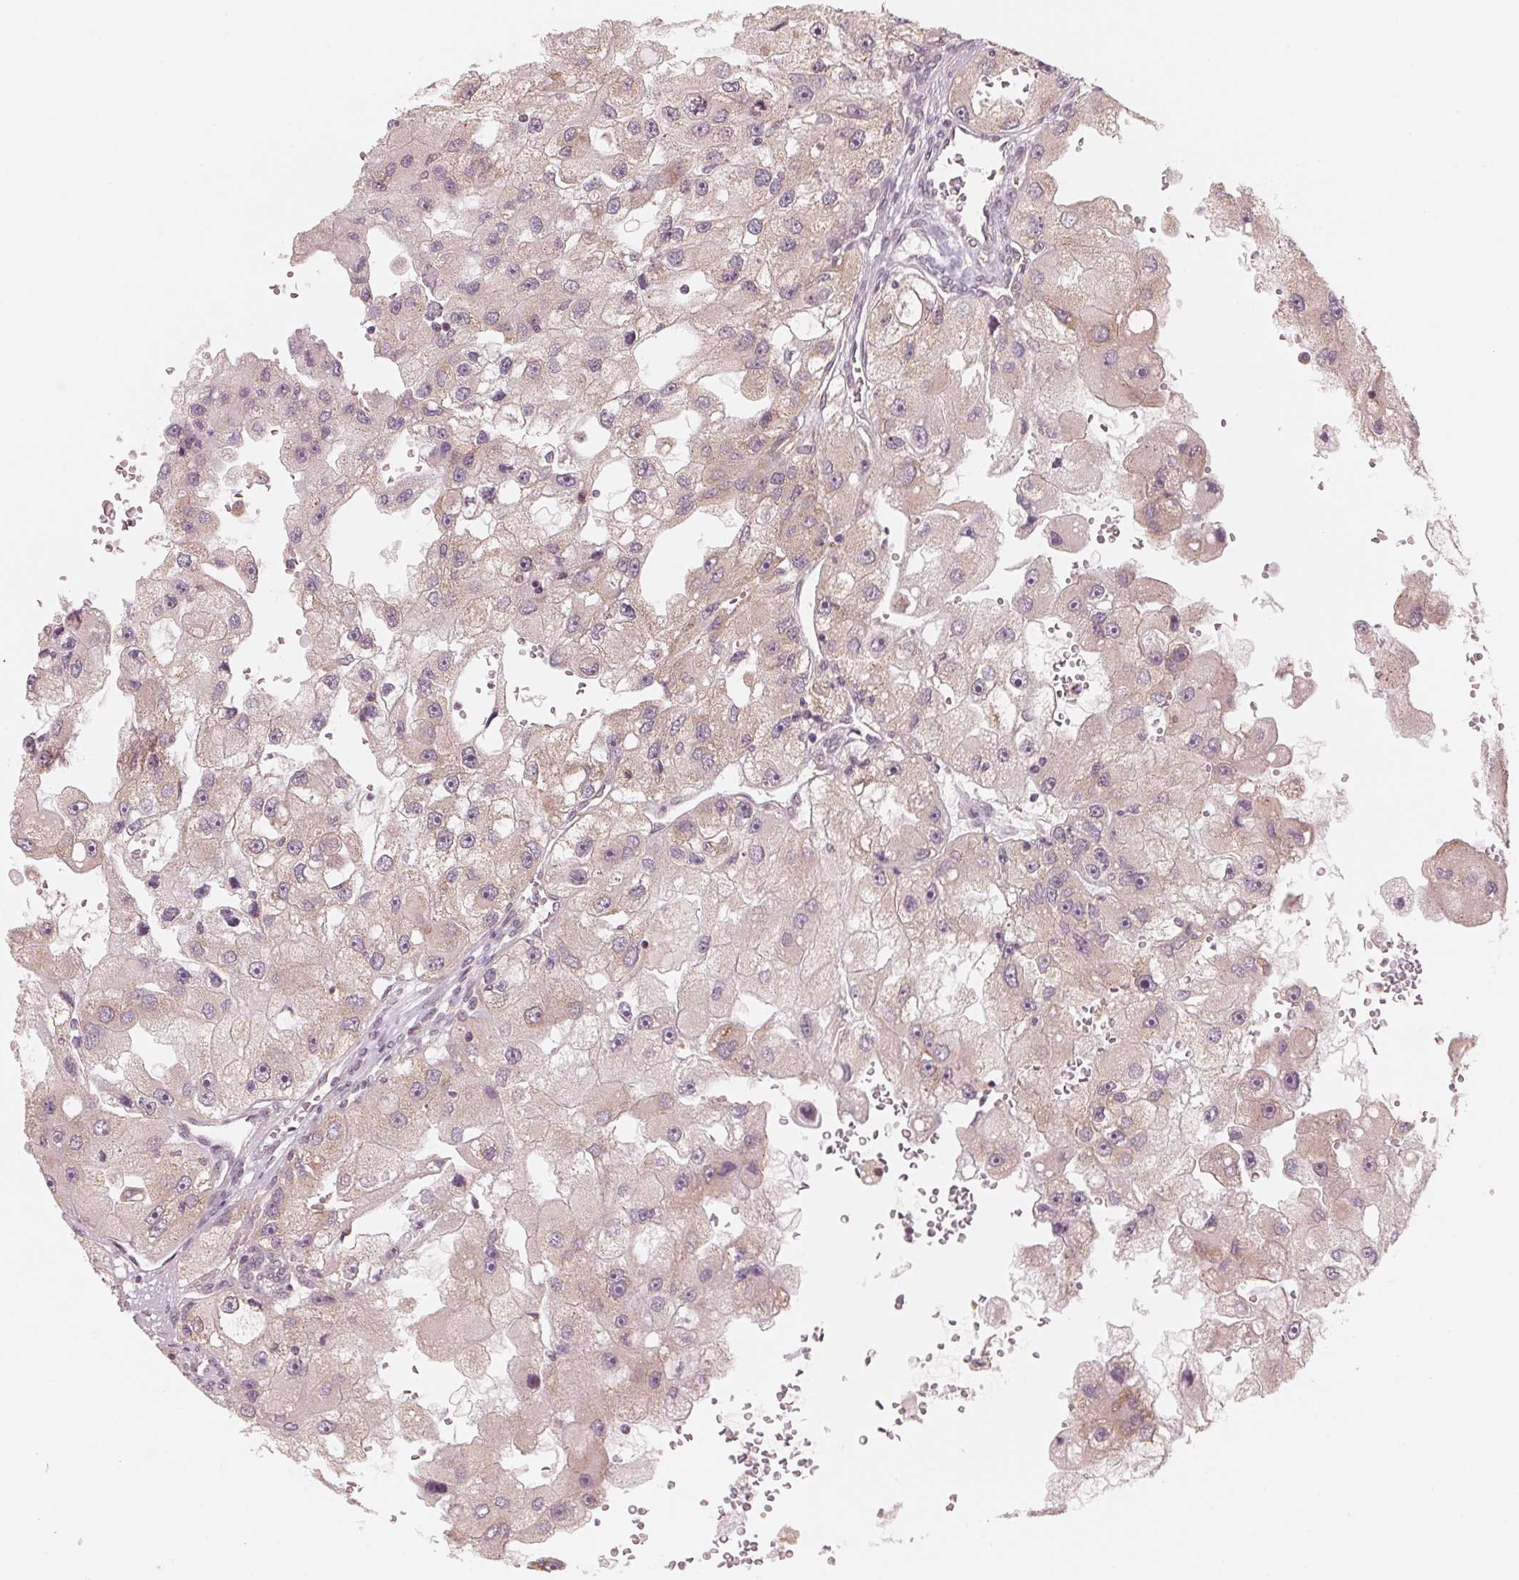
{"staining": {"intensity": "weak", "quantity": "25%-75%", "location": "cytoplasmic/membranous"}, "tissue": "renal cancer", "cell_type": "Tumor cells", "image_type": "cancer", "snomed": [{"axis": "morphology", "description": "Adenocarcinoma, NOS"}, {"axis": "topography", "description": "Kidney"}], "caption": "Protein staining displays weak cytoplasmic/membranous positivity in about 25%-75% of tumor cells in renal cancer (adenocarcinoma). The protein is stained brown, and the nuclei are stained in blue (DAB (3,3'-diaminobenzidine) IHC with brightfield microscopy, high magnification).", "gene": "GIGYF2", "patient": {"sex": "male", "age": 63}}